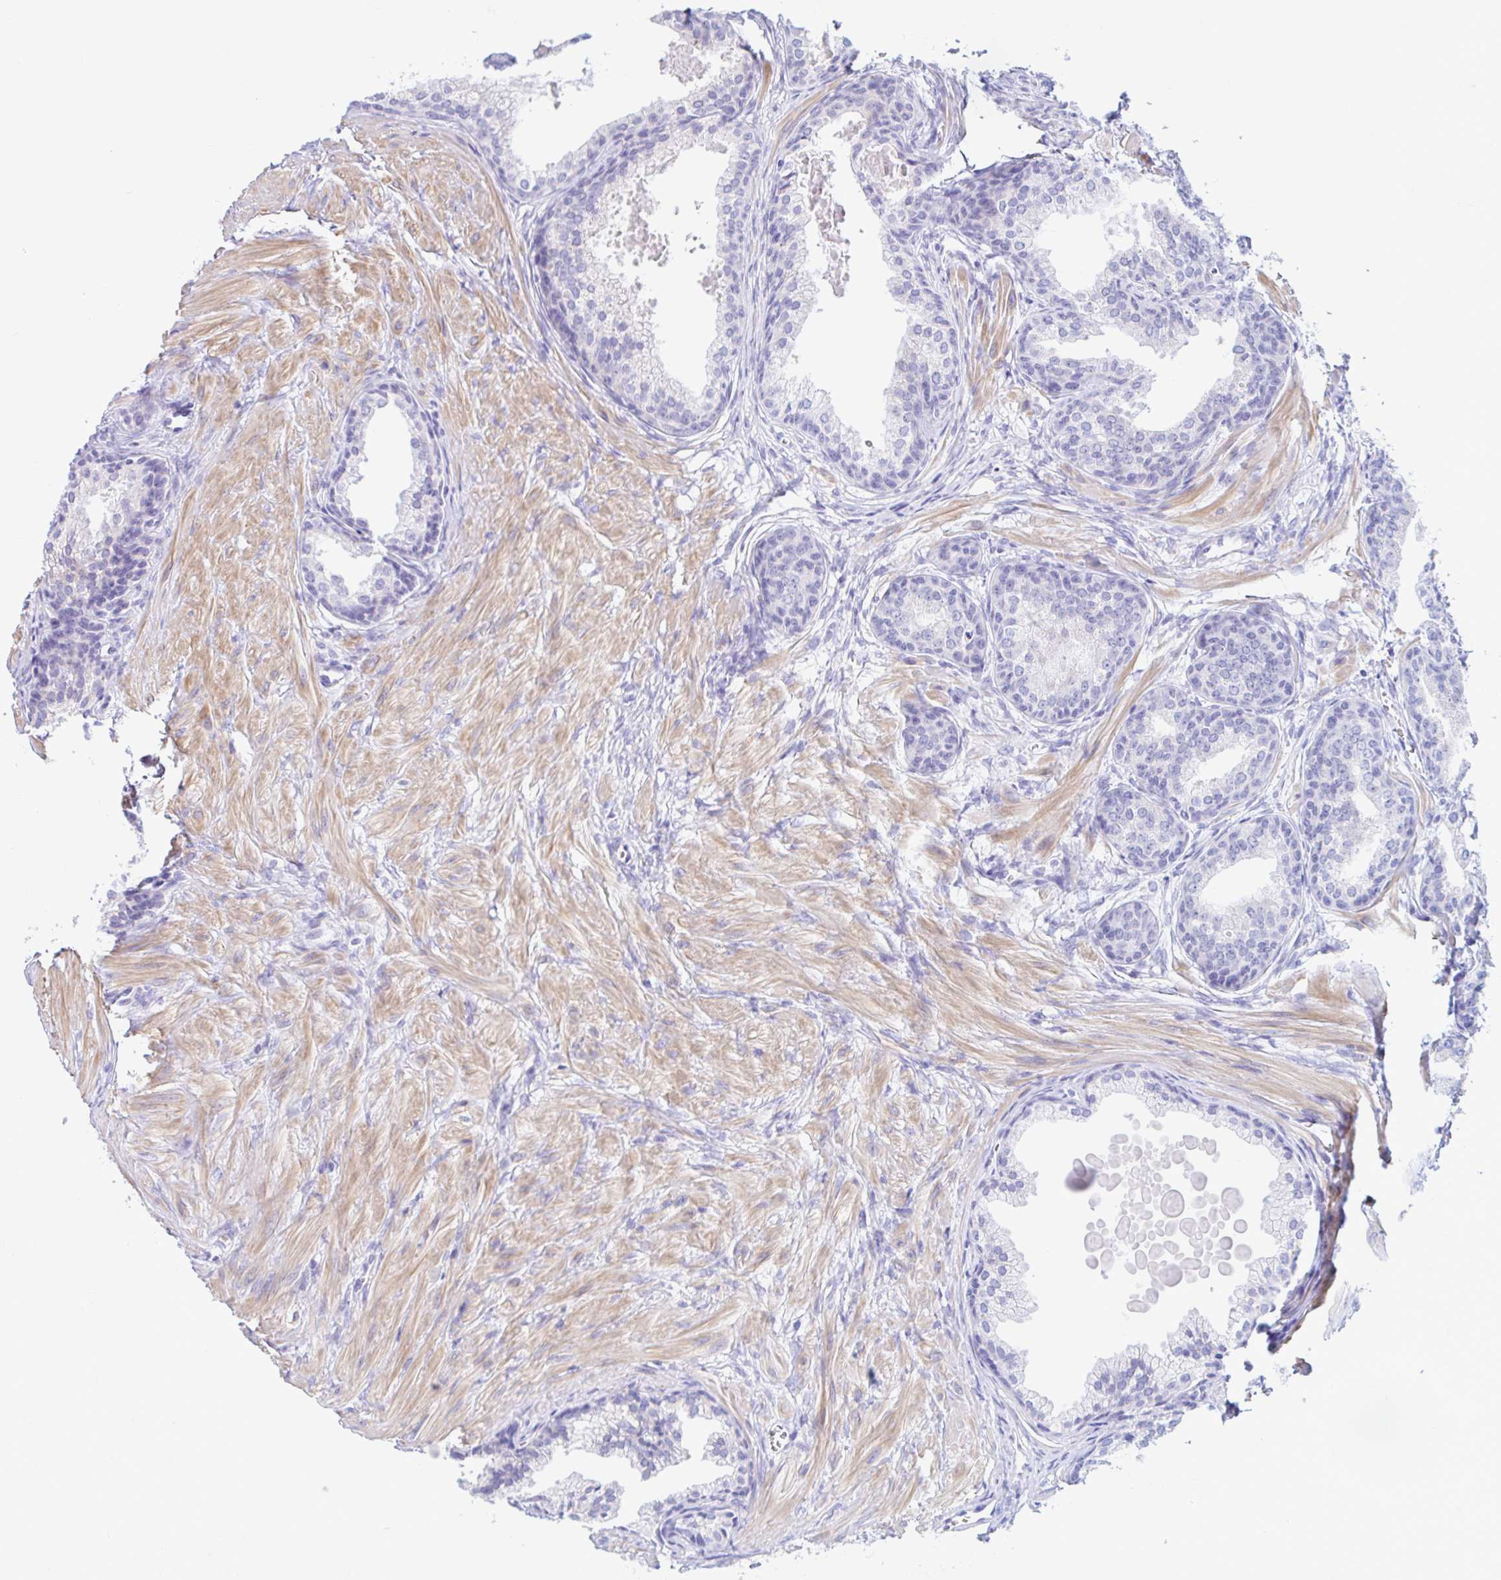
{"staining": {"intensity": "negative", "quantity": "none", "location": "none"}, "tissue": "prostate cancer", "cell_type": "Tumor cells", "image_type": "cancer", "snomed": [{"axis": "morphology", "description": "Adenocarcinoma, High grade"}, {"axis": "topography", "description": "Prostate"}], "caption": "A high-resolution micrograph shows immunohistochemistry staining of prostate cancer, which reveals no significant staining in tumor cells.", "gene": "NBPF3", "patient": {"sex": "male", "age": 68}}